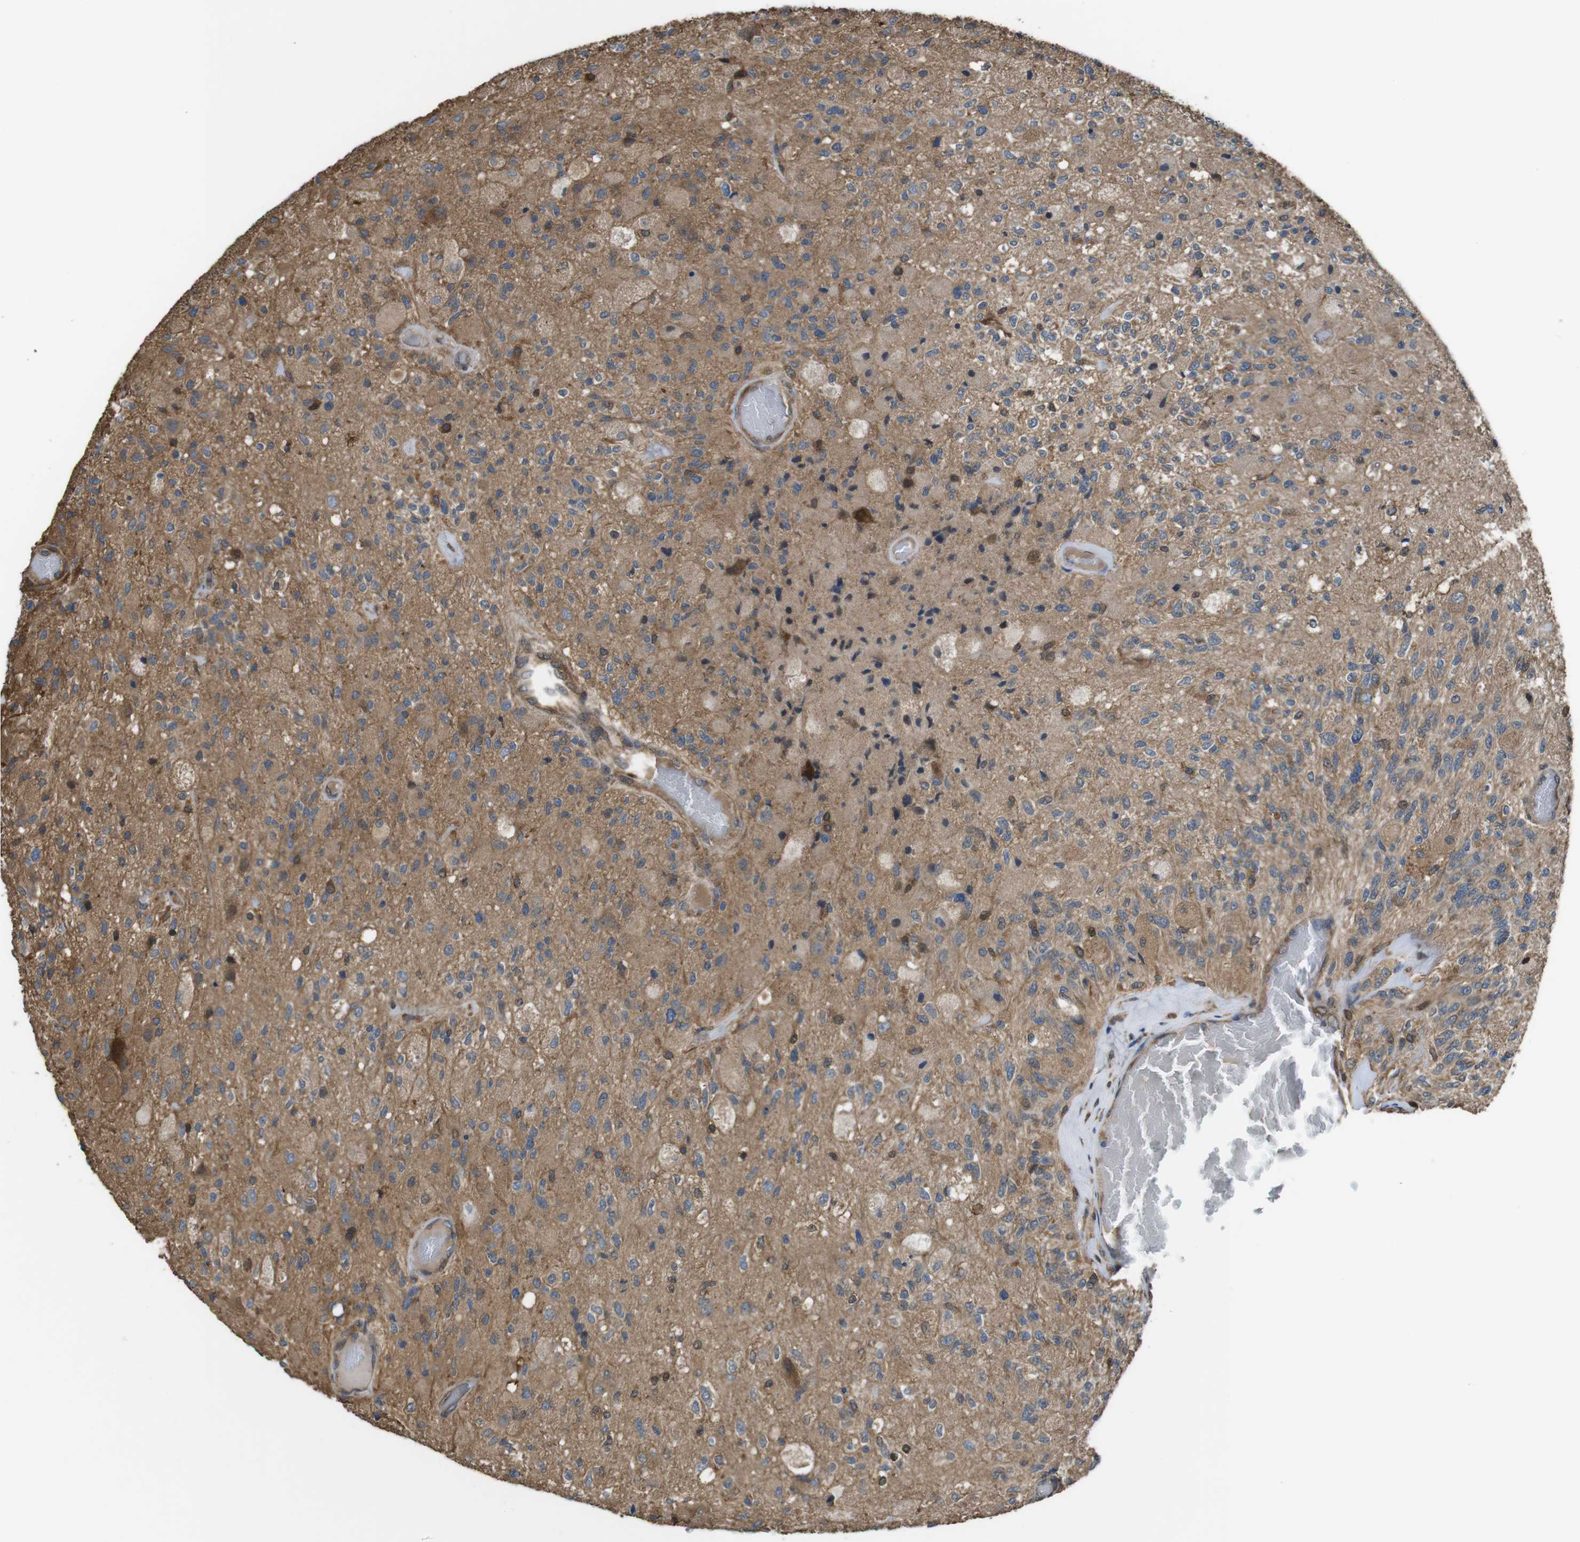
{"staining": {"intensity": "moderate", "quantity": ">75%", "location": "cytoplasmic/membranous"}, "tissue": "glioma", "cell_type": "Tumor cells", "image_type": "cancer", "snomed": [{"axis": "morphology", "description": "Normal tissue, NOS"}, {"axis": "morphology", "description": "Glioma, malignant, High grade"}, {"axis": "topography", "description": "Cerebral cortex"}], "caption": "Glioma stained with immunohistochemistry (IHC) demonstrates moderate cytoplasmic/membranous staining in approximately >75% of tumor cells.", "gene": "ARHGDIA", "patient": {"sex": "male", "age": 77}}